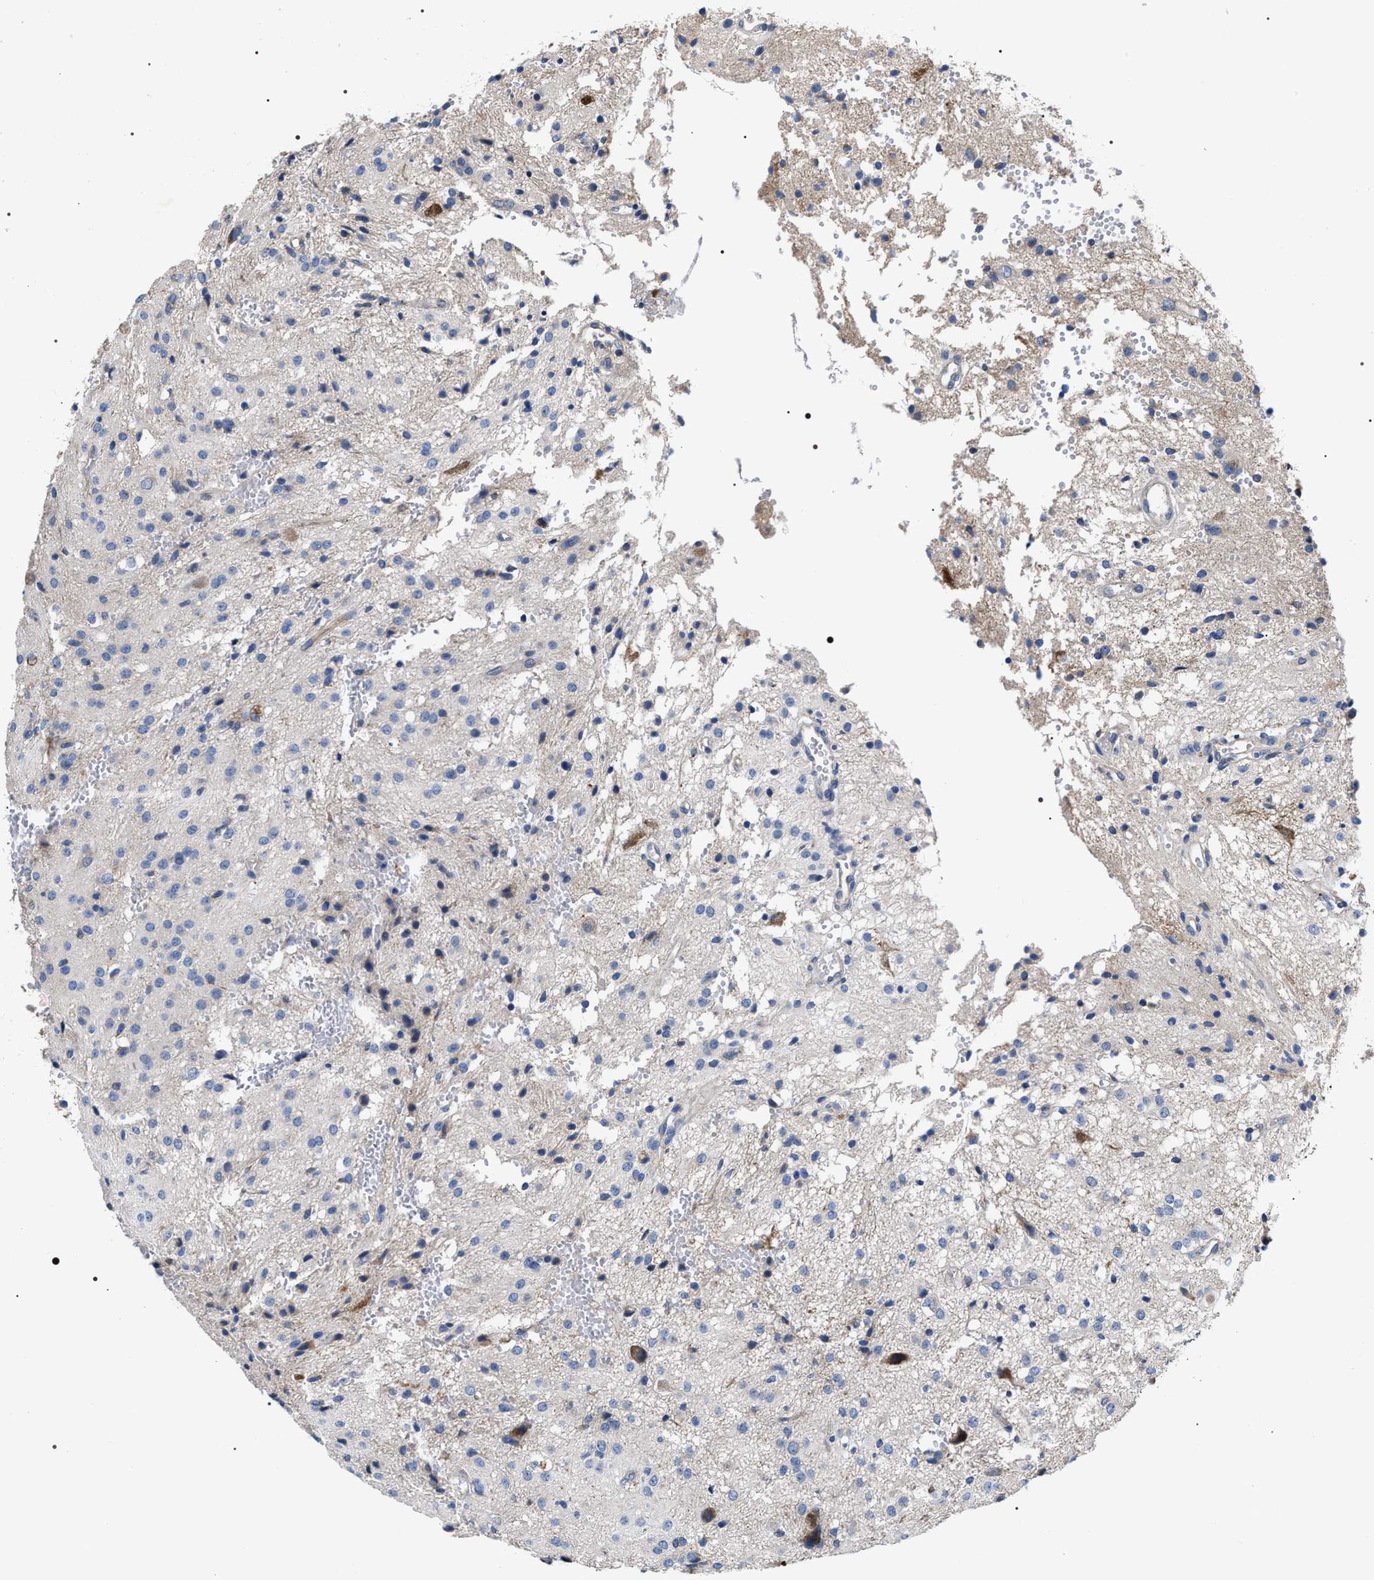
{"staining": {"intensity": "negative", "quantity": "none", "location": "none"}, "tissue": "glioma", "cell_type": "Tumor cells", "image_type": "cancer", "snomed": [{"axis": "morphology", "description": "Glioma, malignant, High grade"}, {"axis": "topography", "description": "Brain"}], "caption": "This is a micrograph of IHC staining of high-grade glioma (malignant), which shows no staining in tumor cells.", "gene": "MACC1", "patient": {"sex": "female", "age": 59}}